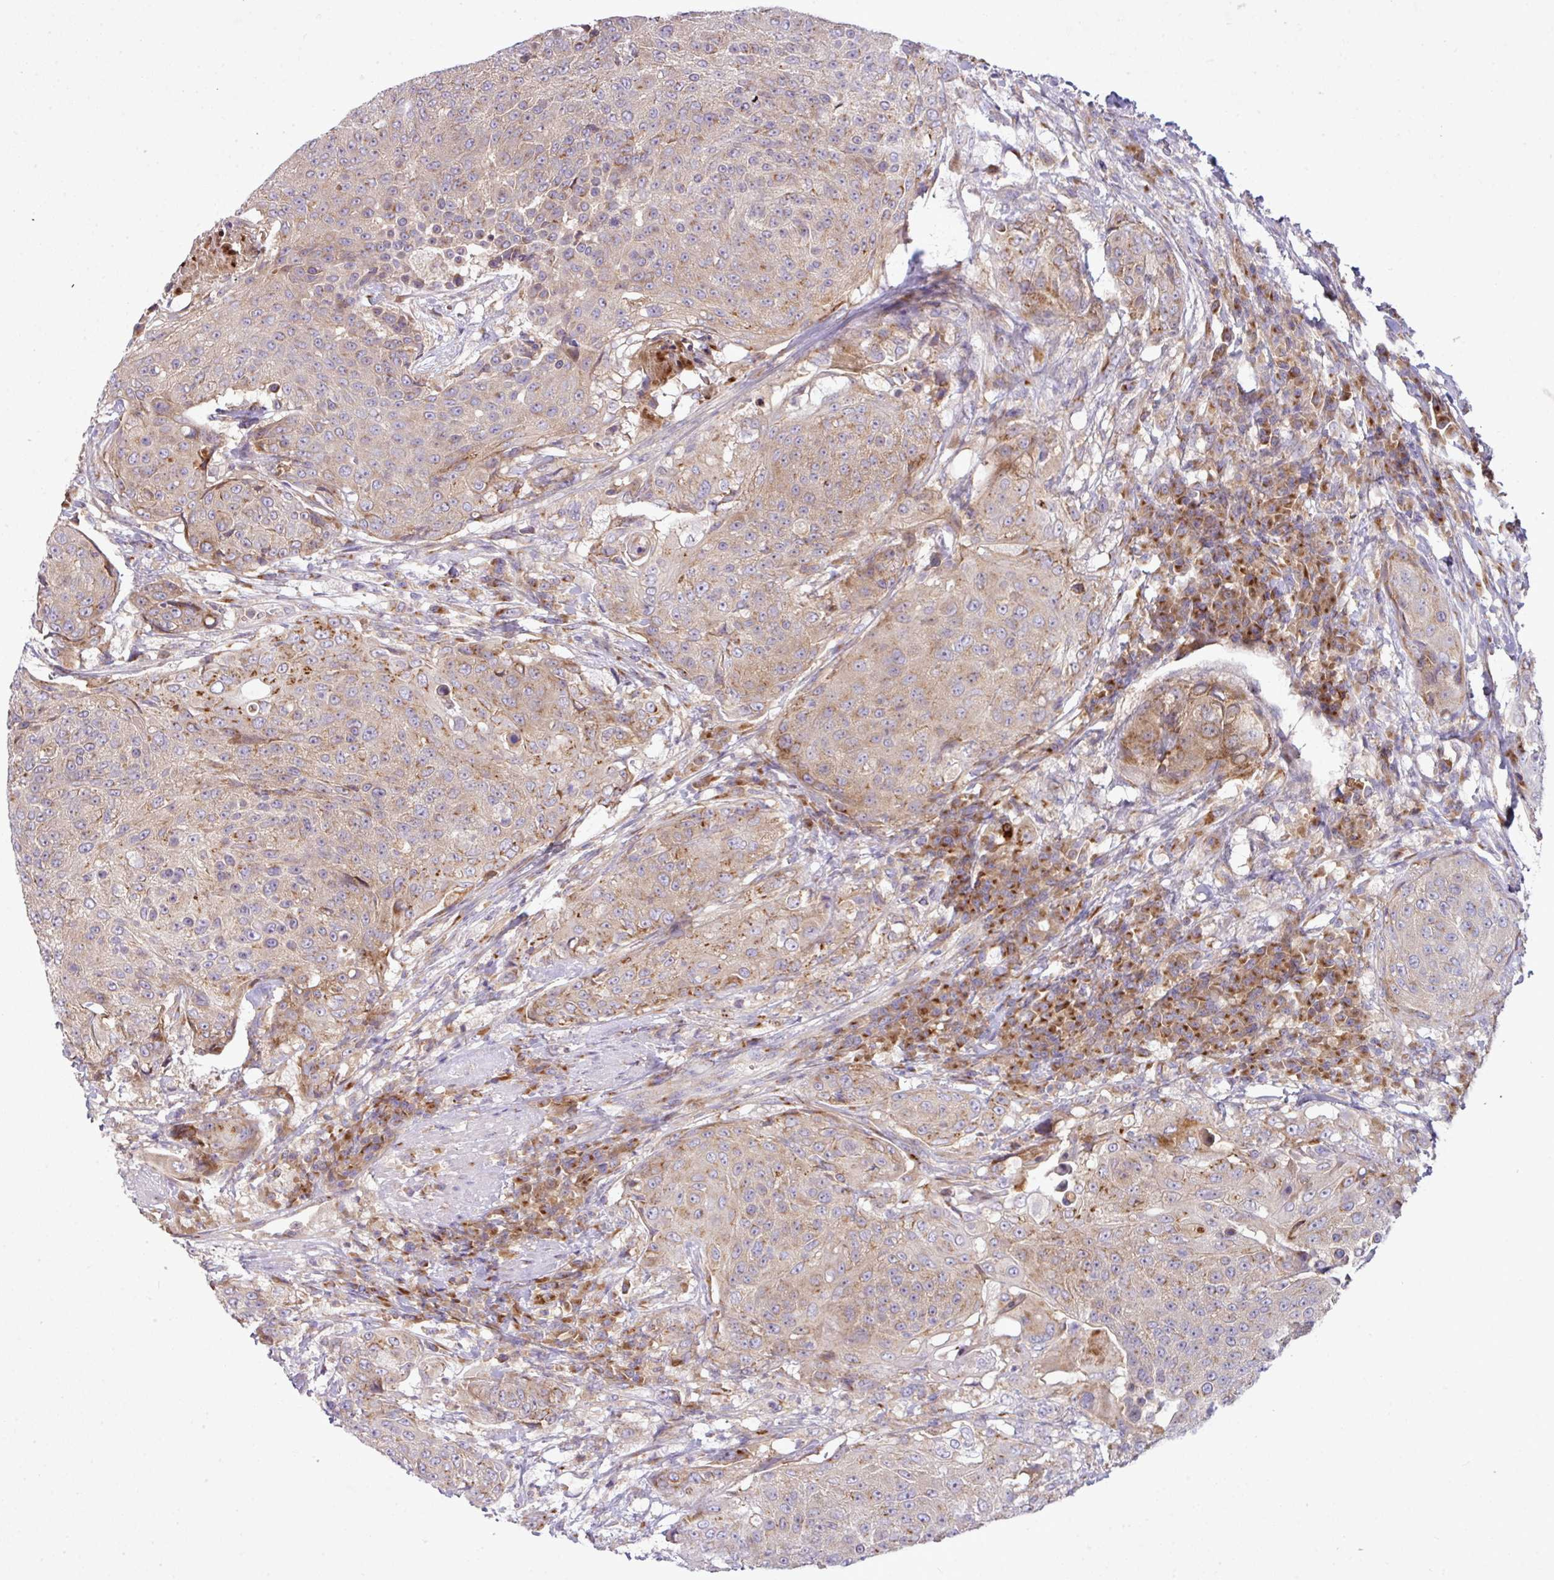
{"staining": {"intensity": "weak", "quantity": "25%-75%", "location": "cytoplasmic/membranous"}, "tissue": "urothelial cancer", "cell_type": "Tumor cells", "image_type": "cancer", "snomed": [{"axis": "morphology", "description": "Urothelial carcinoma, High grade"}, {"axis": "topography", "description": "Urinary bladder"}], "caption": "DAB (3,3'-diaminobenzidine) immunohistochemical staining of human urothelial carcinoma (high-grade) demonstrates weak cytoplasmic/membranous protein staining in about 25%-75% of tumor cells.", "gene": "VTI1A", "patient": {"sex": "female", "age": 63}}